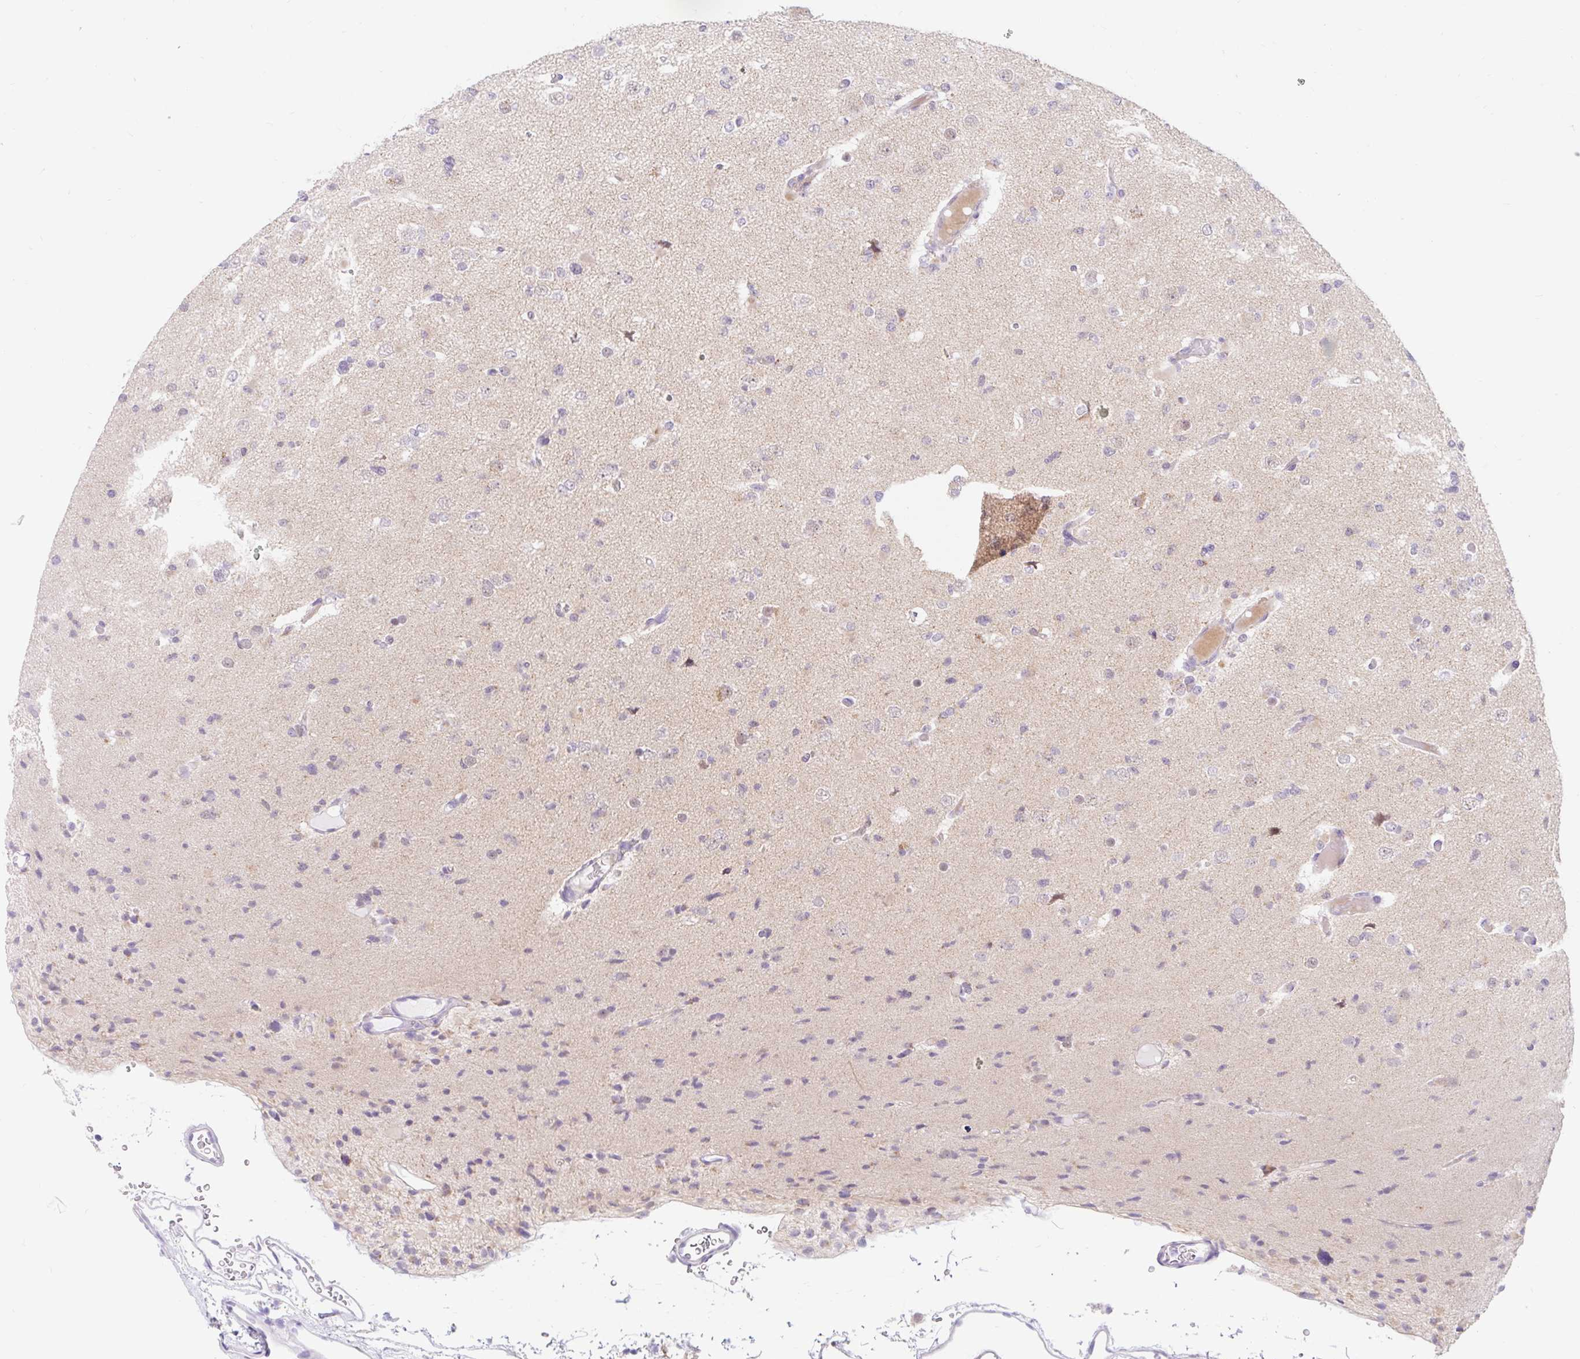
{"staining": {"intensity": "negative", "quantity": "none", "location": "none"}, "tissue": "glioma", "cell_type": "Tumor cells", "image_type": "cancer", "snomed": [{"axis": "morphology", "description": "Glioma, malignant, Low grade"}, {"axis": "topography", "description": "Brain"}], "caption": "High magnification brightfield microscopy of glioma stained with DAB (3,3'-diaminobenzidine) (brown) and counterstained with hematoxylin (blue): tumor cells show no significant expression.", "gene": "ITPK1", "patient": {"sex": "female", "age": 22}}